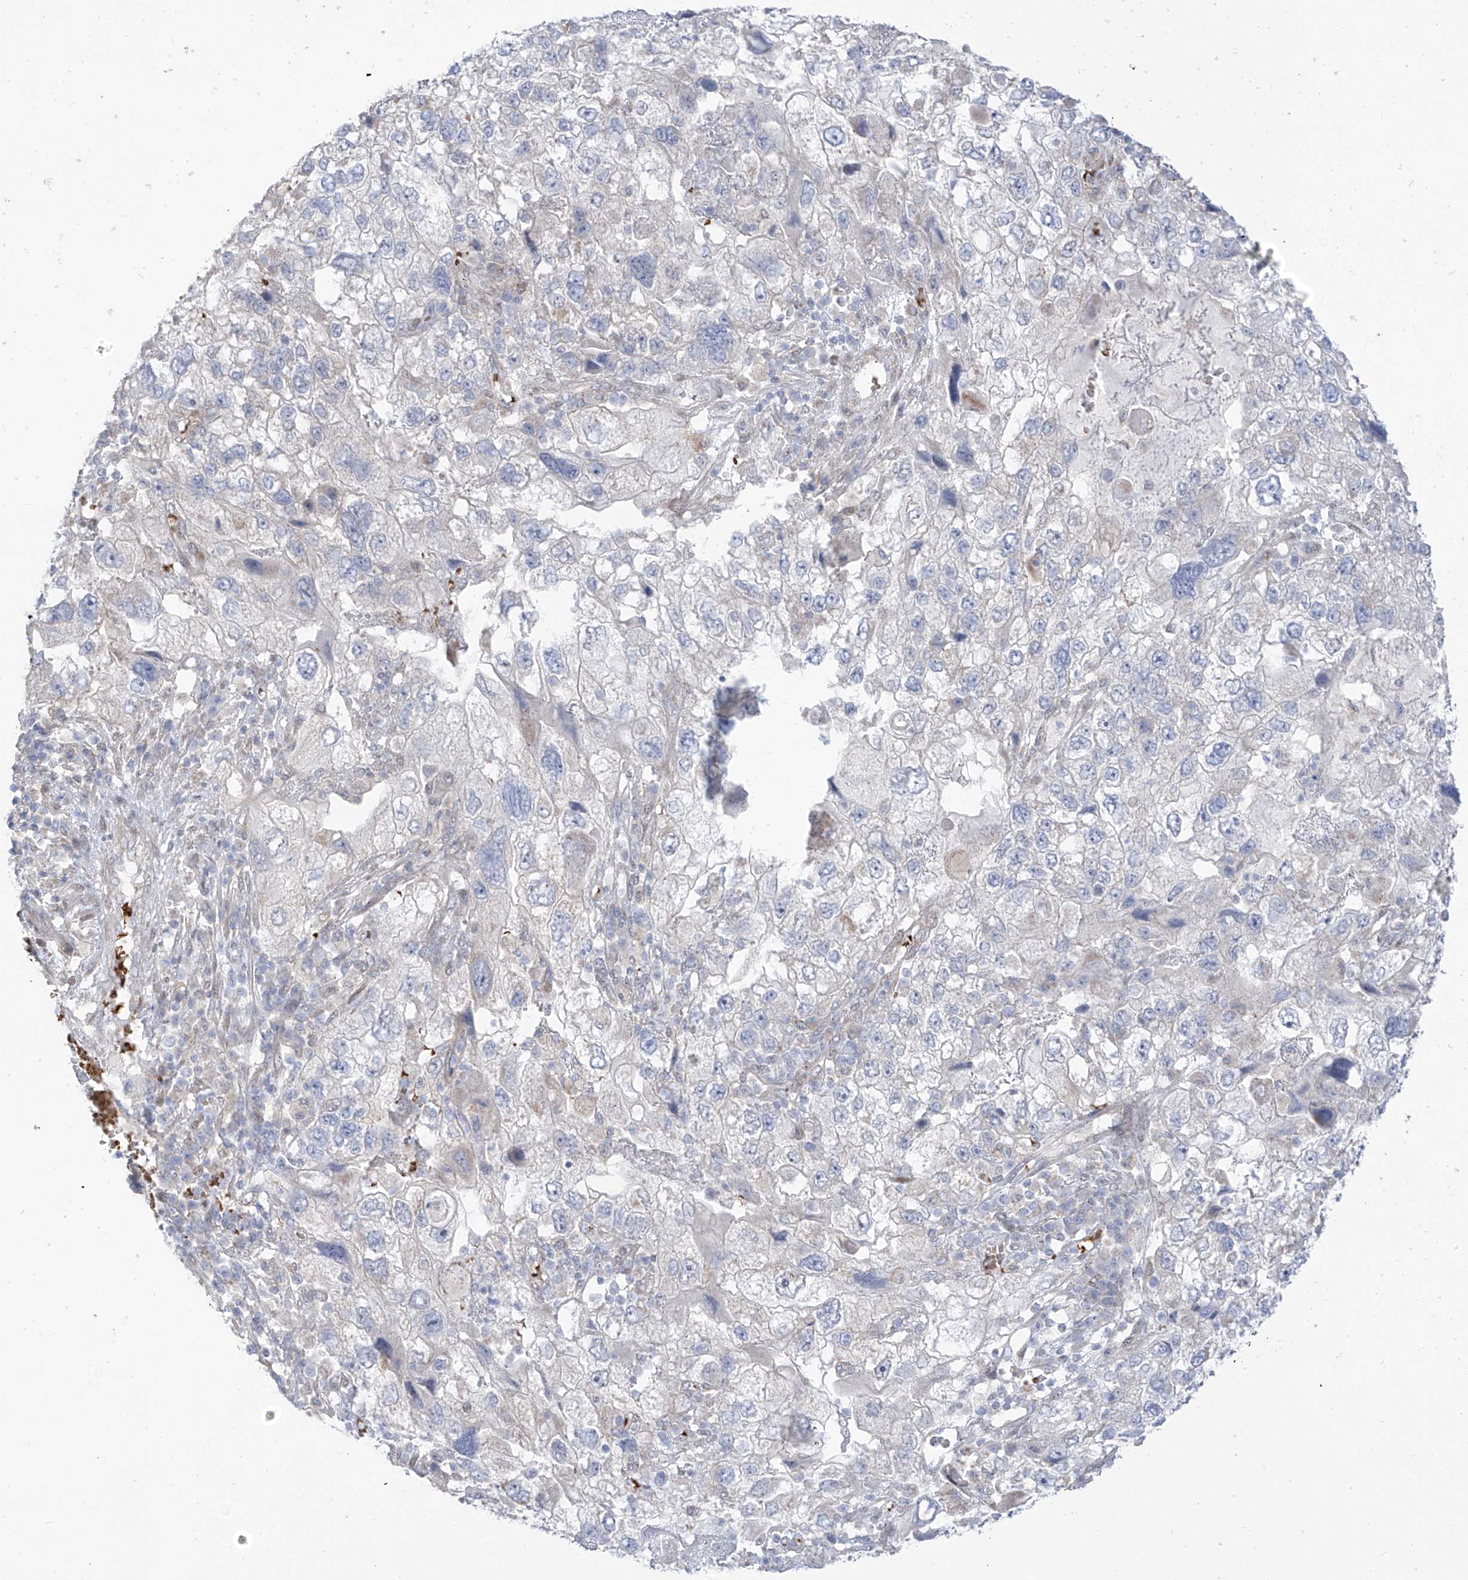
{"staining": {"intensity": "negative", "quantity": "none", "location": "none"}, "tissue": "endometrial cancer", "cell_type": "Tumor cells", "image_type": "cancer", "snomed": [{"axis": "morphology", "description": "Adenocarcinoma, NOS"}, {"axis": "topography", "description": "Endometrium"}], "caption": "A high-resolution image shows IHC staining of adenocarcinoma (endometrial), which demonstrates no significant expression in tumor cells. Nuclei are stained in blue.", "gene": "ARHGEF40", "patient": {"sex": "female", "age": 49}}